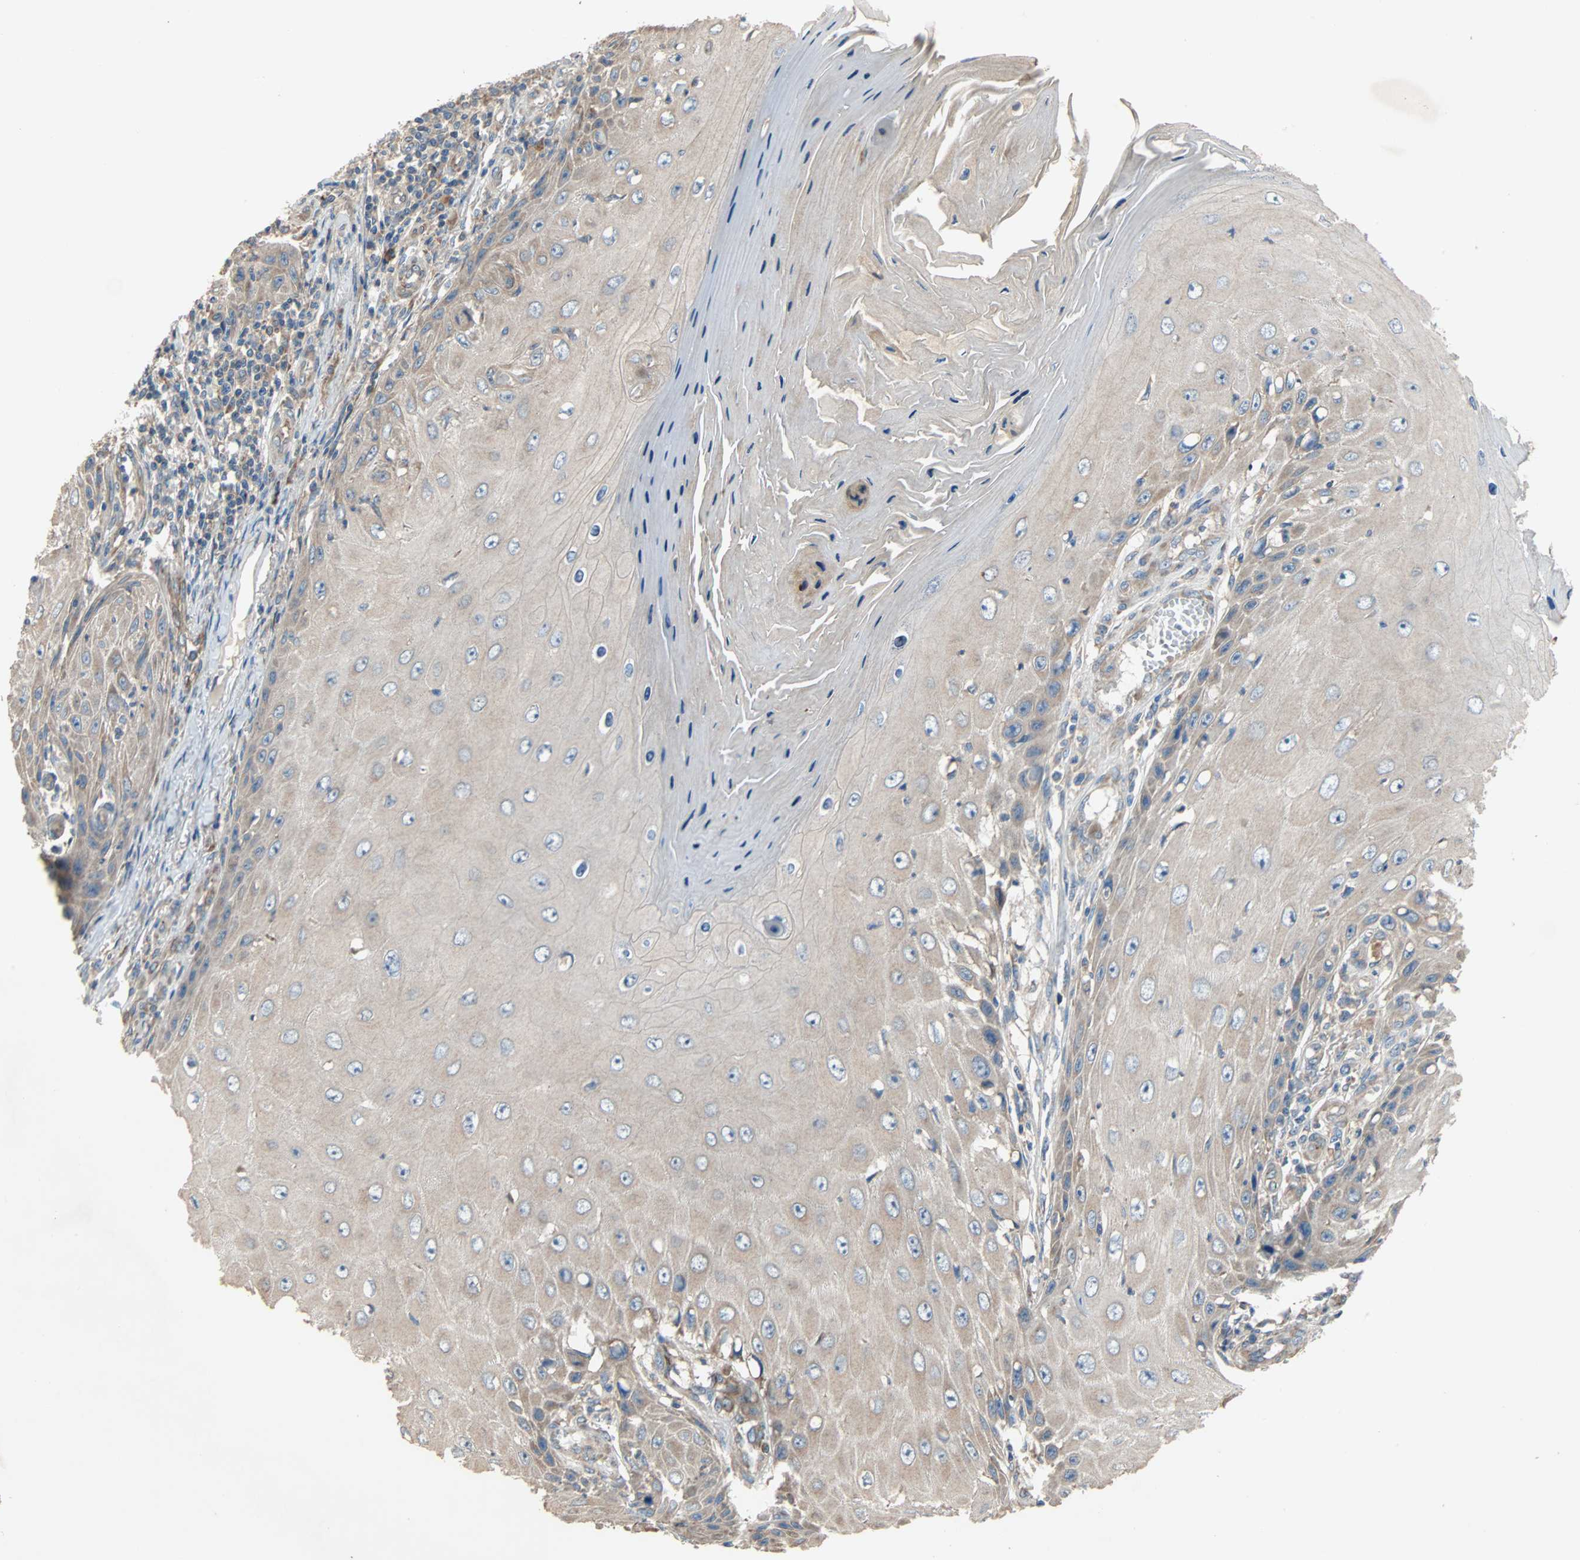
{"staining": {"intensity": "weak", "quantity": ">75%", "location": "cytoplasmic/membranous"}, "tissue": "skin cancer", "cell_type": "Tumor cells", "image_type": "cancer", "snomed": [{"axis": "morphology", "description": "Squamous cell carcinoma, NOS"}, {"axis": "topography", "description": "Skin"}], "caption": "Skin squamous cell carcinoma stained with a brown dye reveals weak cytoplasmic/membranous positive expression in approximately >75% of tumor cells.", "gene": "XYLT1", "patient": {"sex": "female", "age": 73}}